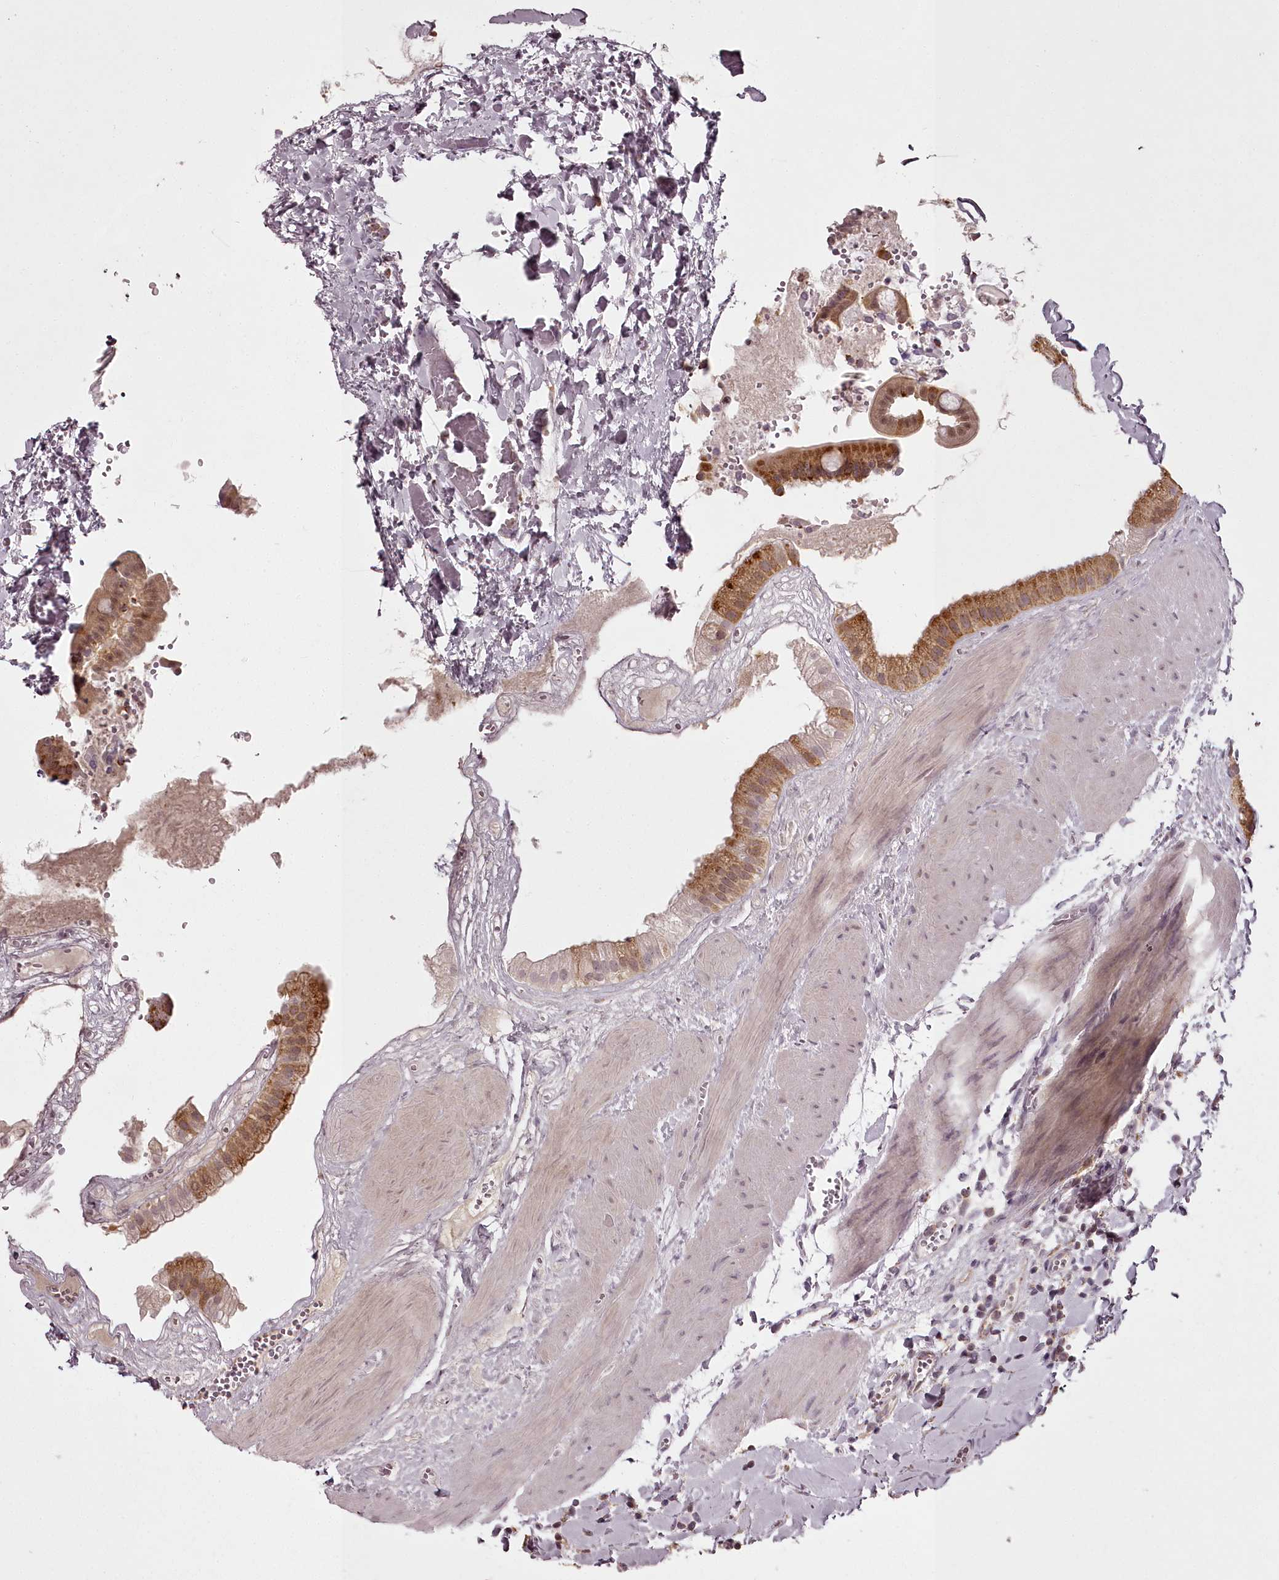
{"staining": {"intensity": "strong", "quantity": ">75%", "location": "cytoplasmic/membranous"}, "tissue": "gallbladder", "cell_type": "Glandular cells", "image_type": "normal", "snomed": [{"axis": "morphology", "description": "Normal tissue, NOS"}, {"axis": "topography", "description": "Gallbladder"}], "caption": "This micrograph shows IHC staining of benign gallbladder, with high strong cytoplasmic/membranous expression in approximately >75% of glandular cells.", "gene": "CHCHD2", "patient": {"sex": "male", "age": 55}}